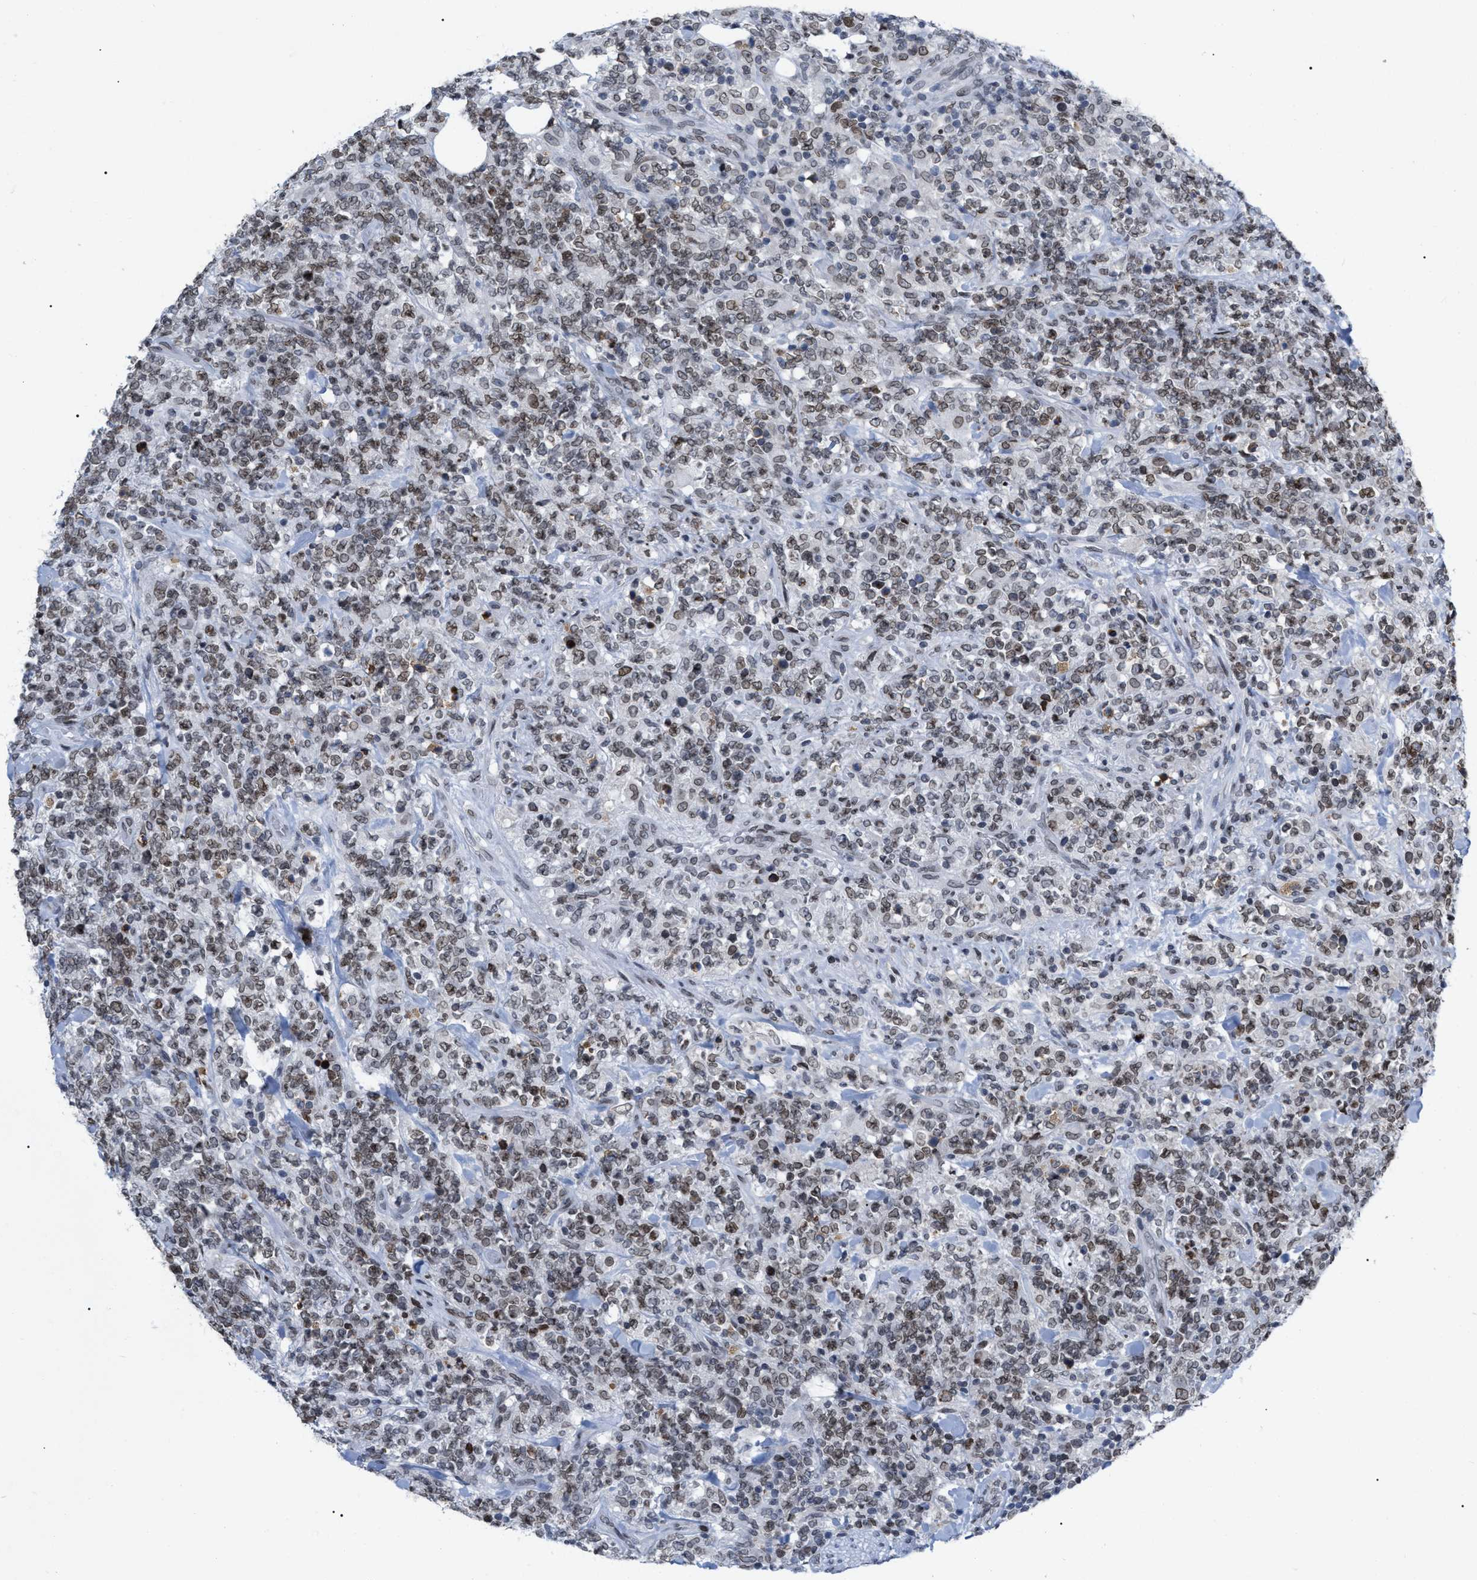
{"staining": {"intensity": "weak", "quantity": "25%-75%", "location": "cytoplasmic/membranous,nuclear"}, "tissue": "lymphoma", "cell_type": "Tumor cells", "image_type": "cancer", "snomed": [{"axis": "morphology", "description": "Malignant lymphoma, non-Hodgkin's type, High grade"}, {"axis": "topography", "description": "Soft tissue"}], "caption": "High-magnification brightfield microscopy of lymphoma stained with DAB (brown) and counterstained with hematoxylin (blue). tumor cells exhibit weak cytoplasmic/membranous and nuclear positivity is present in about25%-75% of cells.", "gene": "TPR", "patient": {"sex": "male", "age": 18}}